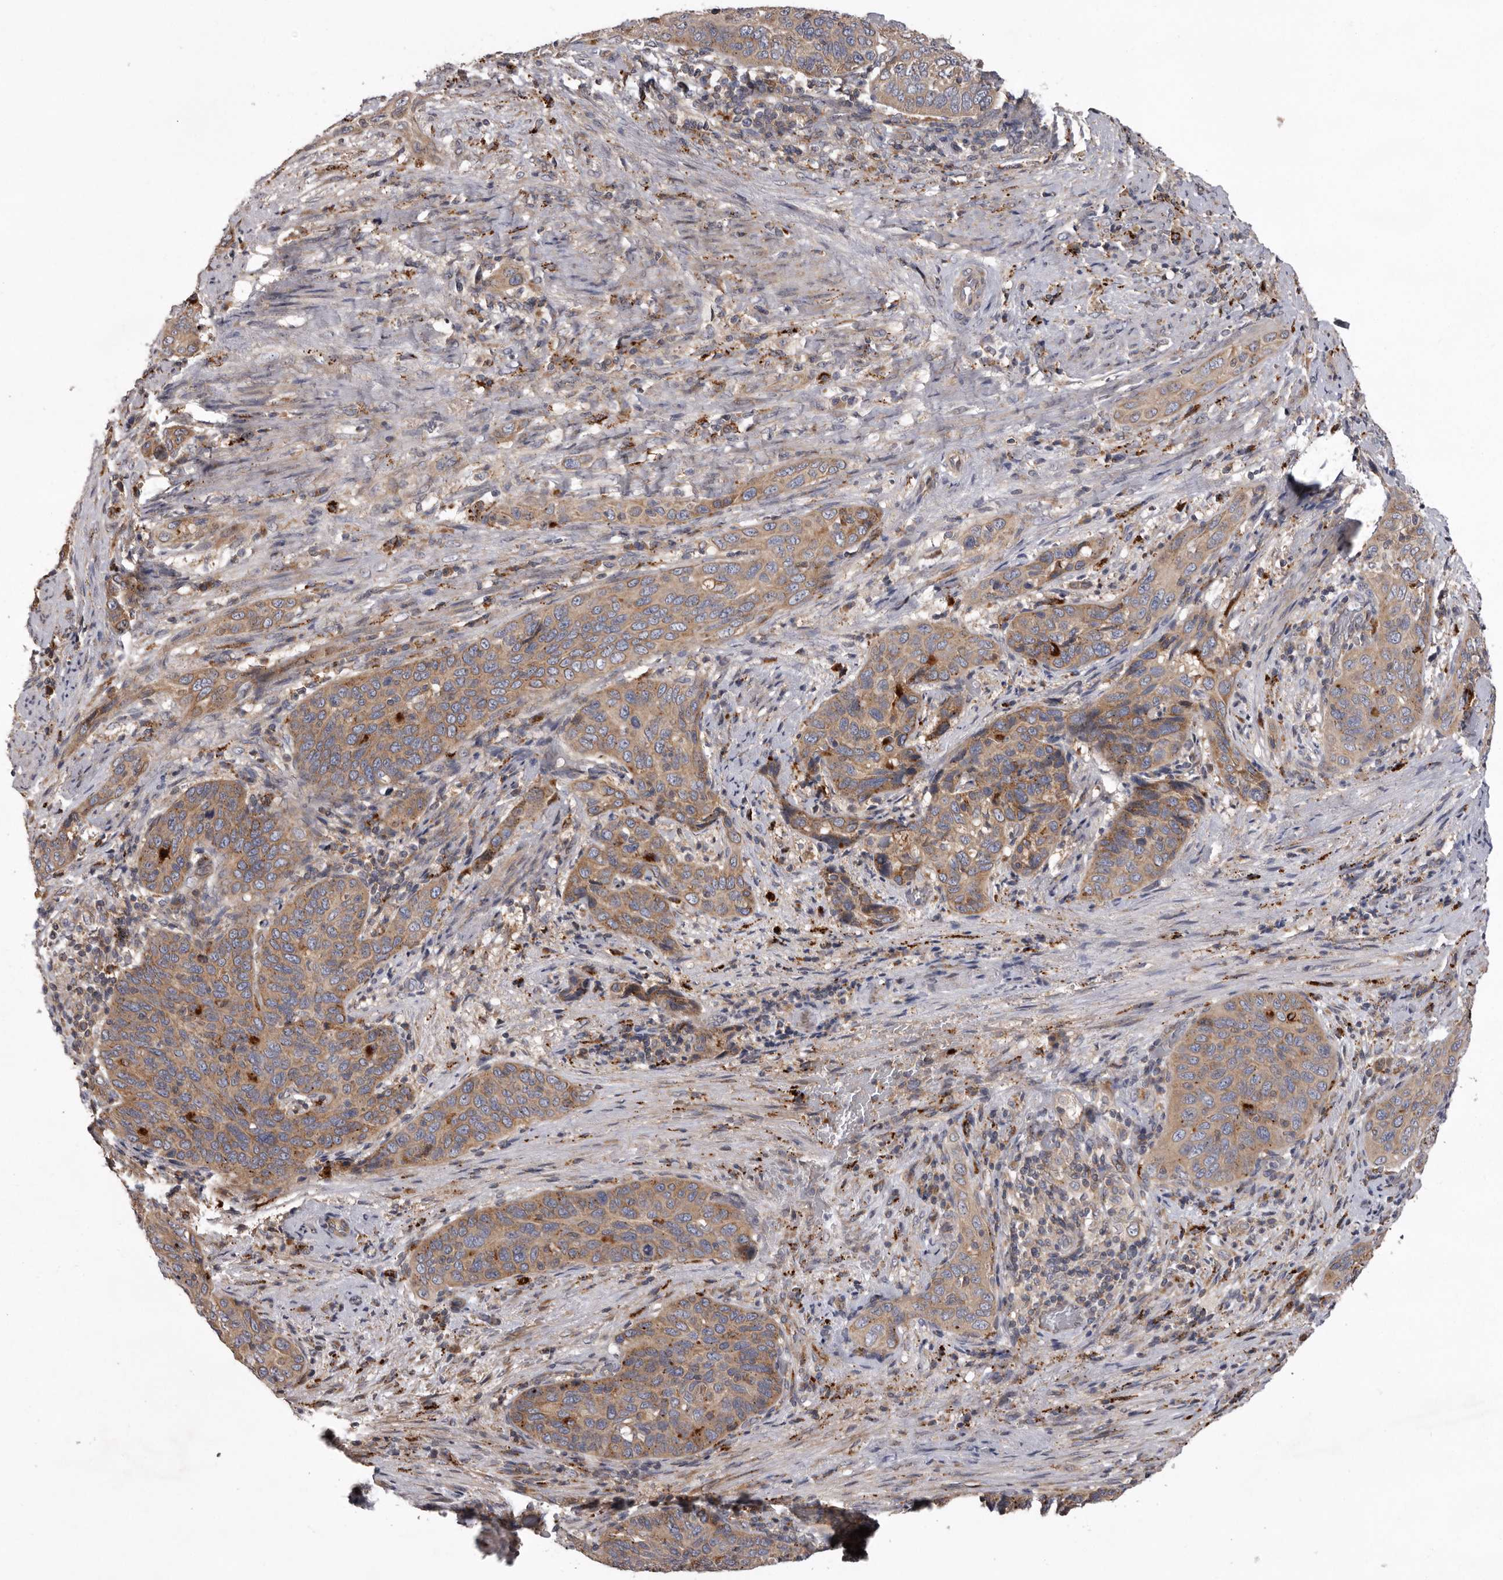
{"staining": {"intensity": "moderate", "quantity": ">75%", "location": "cytoplasmic/membranous"}, "tissue": "cervical cancer", "cell_type": "Tumor cells", "image_type": "cancer", "snomed": [{"axis": "morphology", "description": "Squamous cell carcinoma, NOS"}, {"axis": "topography", "description": "Cervix"}], "caption": "Squamous cell carcinoma (cervical) was stained to show a protein in brown. There is medium levels of moderate cytoplasmic/membranous expression in approximately >75% of tumor cells.", "gene": "WDR47", "patient": {"sex": "female", "age": 60}}